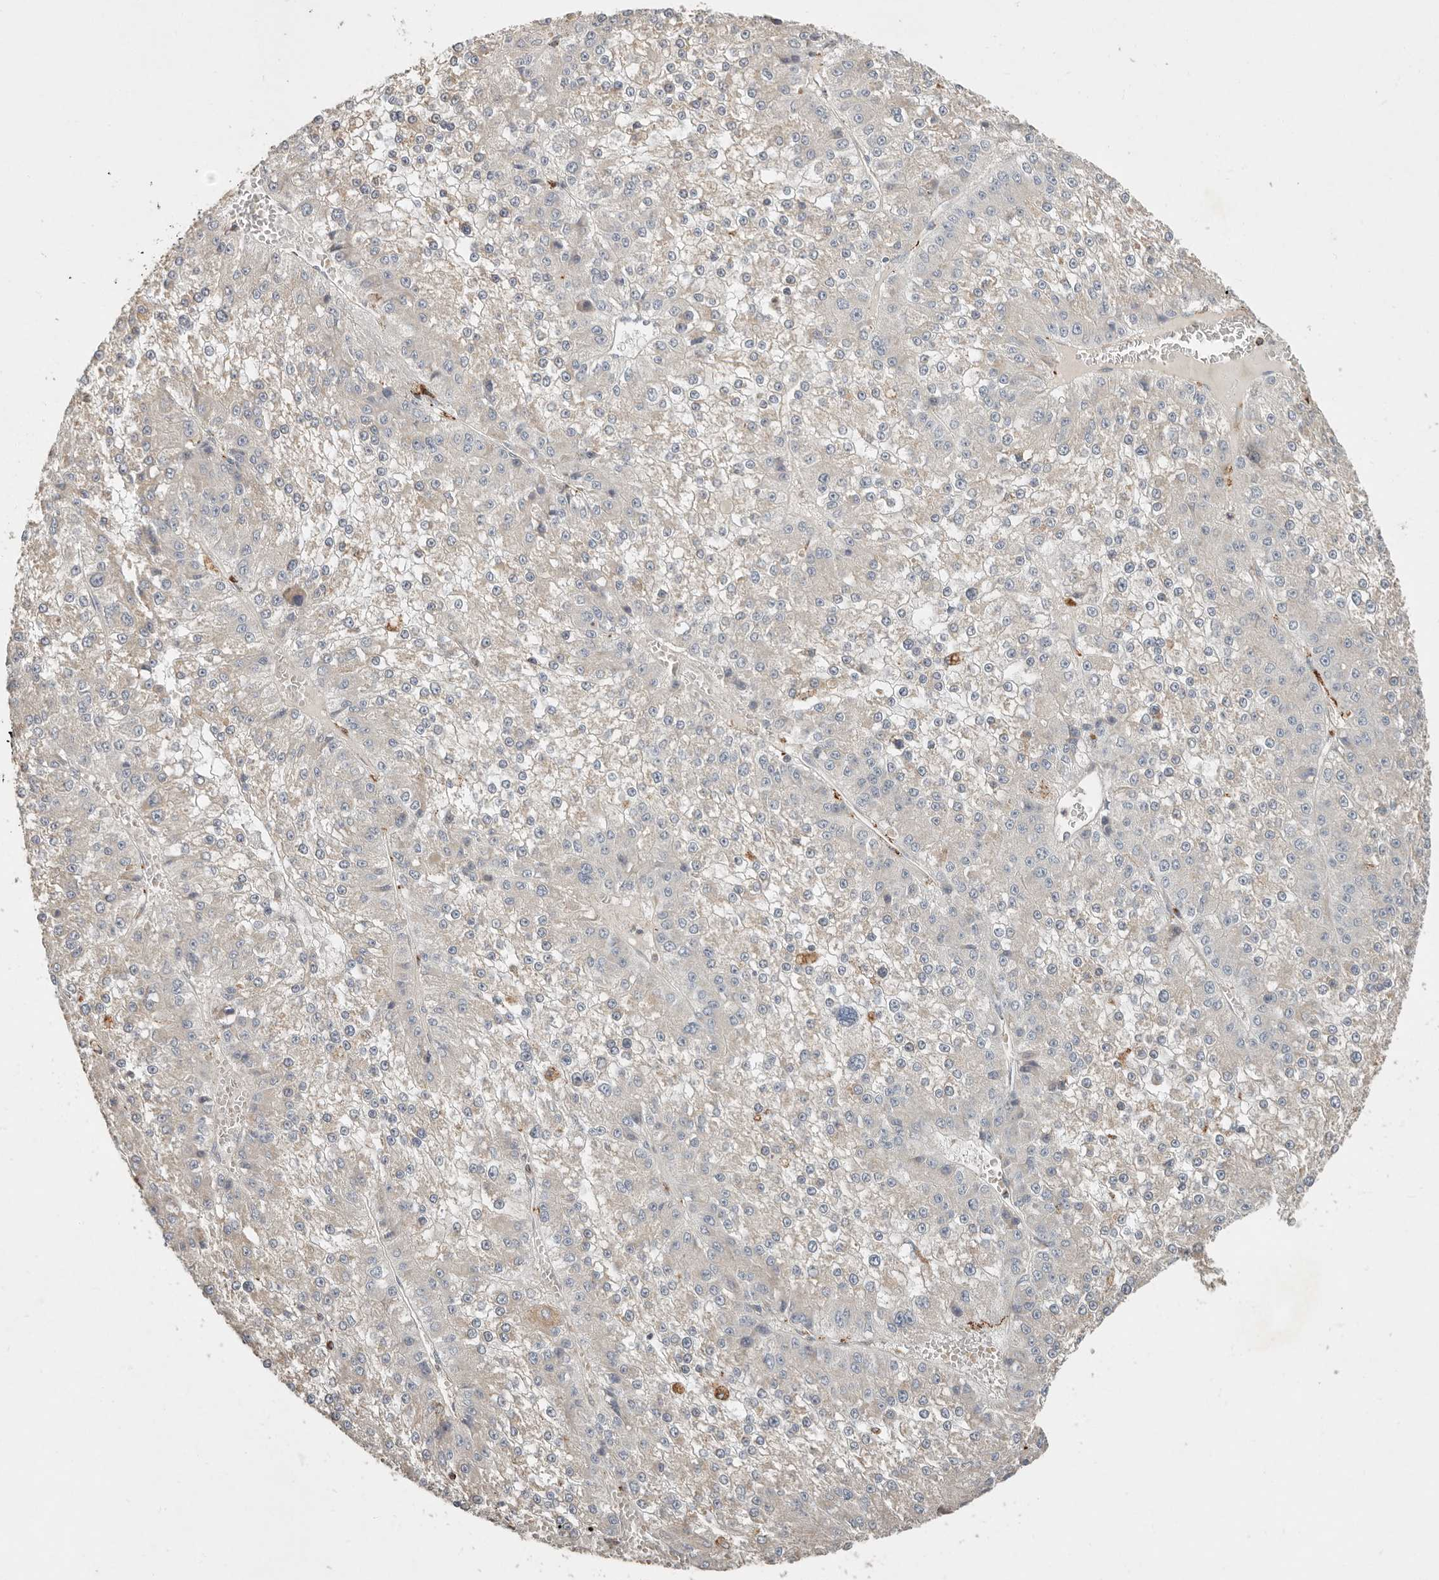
{"staining": {"intensity": "negative", "quantity": "none", "location": "none"}, "tissue": "liver cancer", "cell_type": "Tumor cells", "image_type": "cancer", "snomed": [{"axis": "morphology", "description": "Carcinoma, Hepatocellular, NOS"}, {"axis": "topography", "description": "Liver"}], "caption": "Liver cancer (hepatocellular carcinoma) was stained to show a protein in brown. There is no significant expression in tumor cells.", "gene": "ARHGEF10L", "patient": {"sex": "female", "age": 73}}